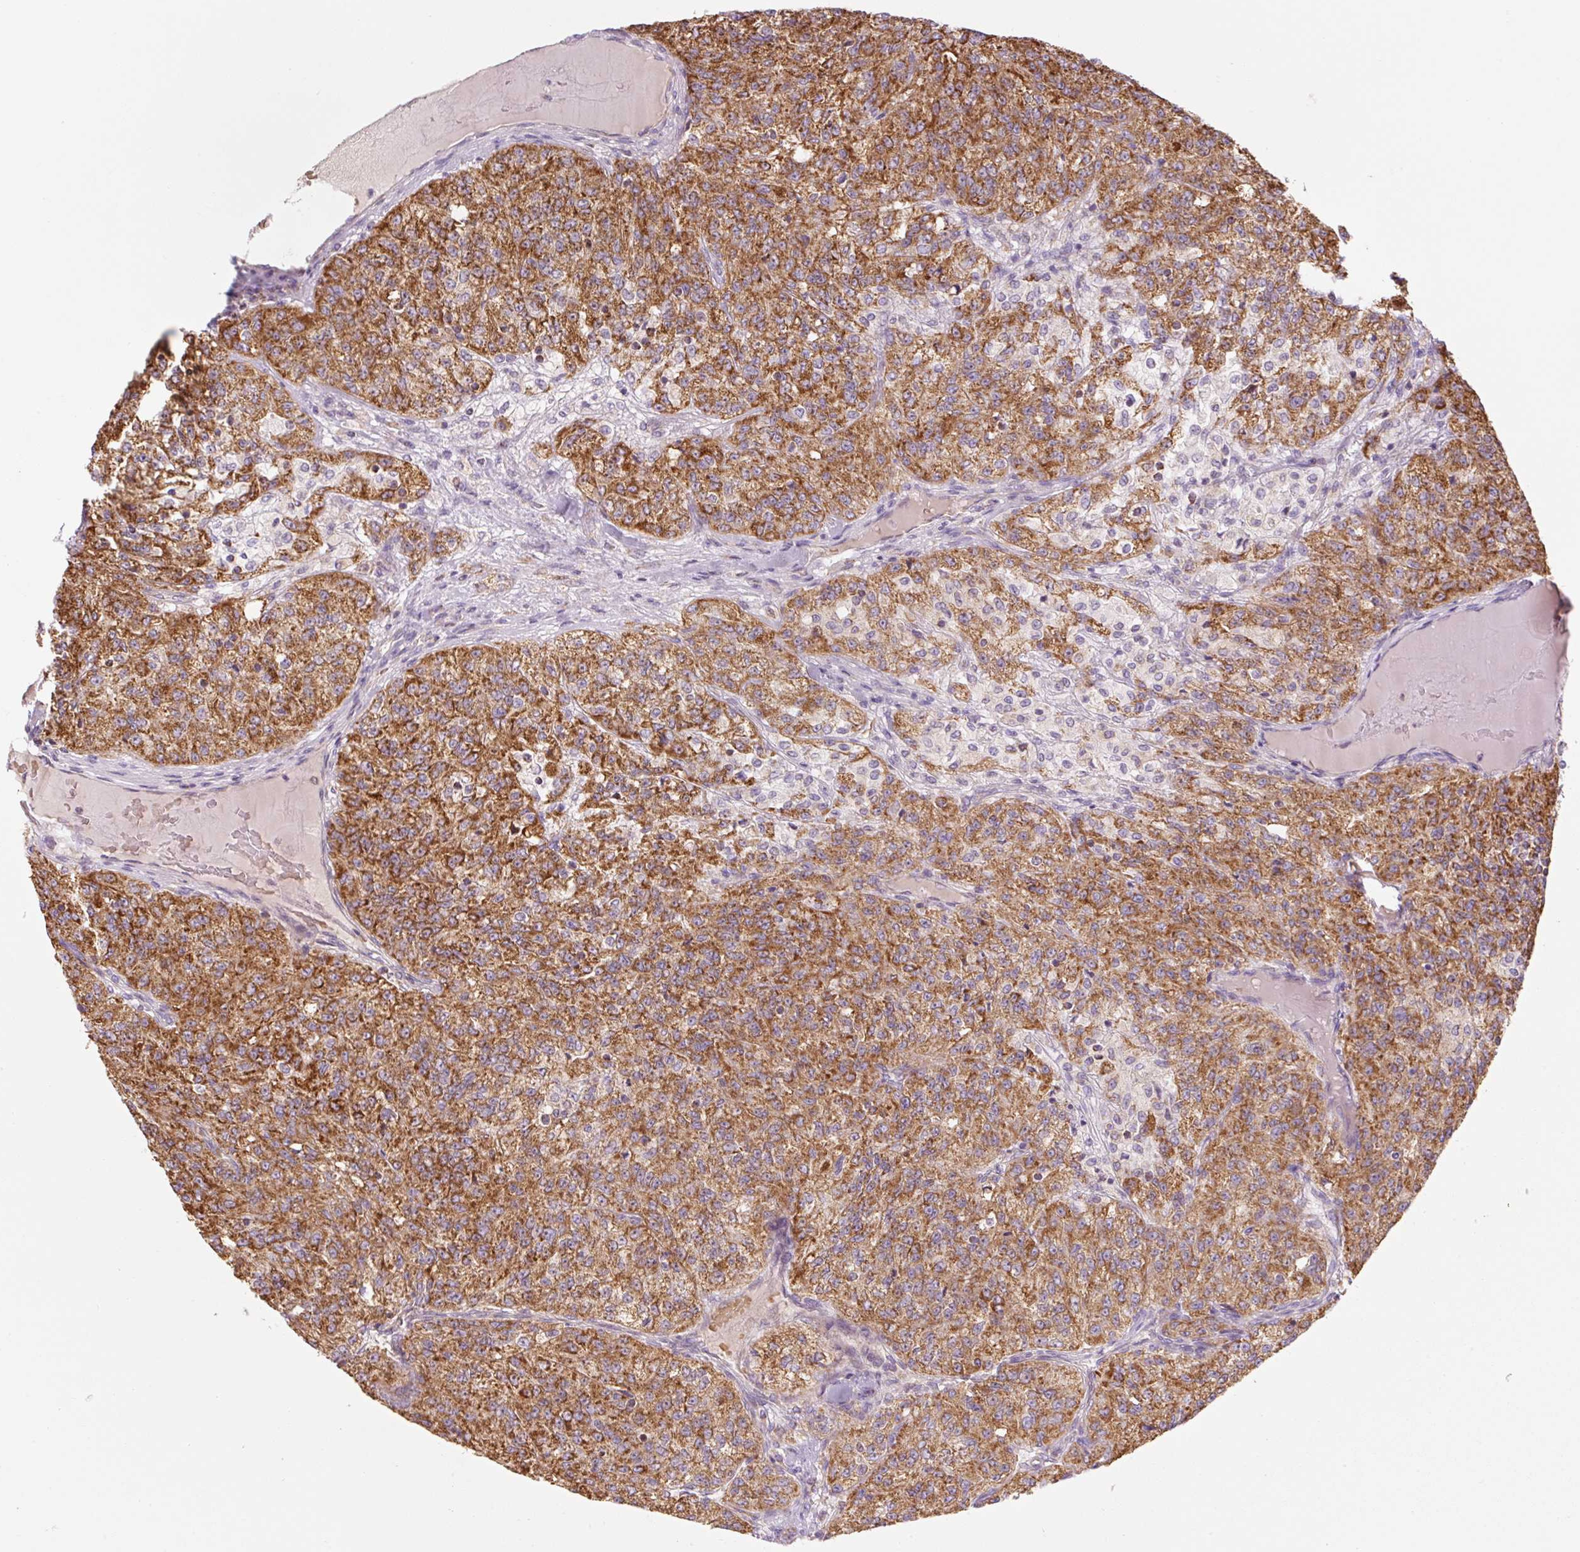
{"staining": {"intensity": "strong", "quantity": ">75%", "location": "cytoplasmic/membranous"}, "tissue": "renal cancer", "cell_type": "Tumor cells", "image_type": "cancer", "snomed": [{"axis": "morphology", "description": "Adenocarcinoma, NOS"}, {"axis": "topography", "description": "Kidney"}], "caption": "Strong cytoplasmic/membranous staining is appreciated in approximately >75% of tumor cells in renal cancer.", "gene": "GOSR2", "patient": {"sex": "female", "age": 63}}